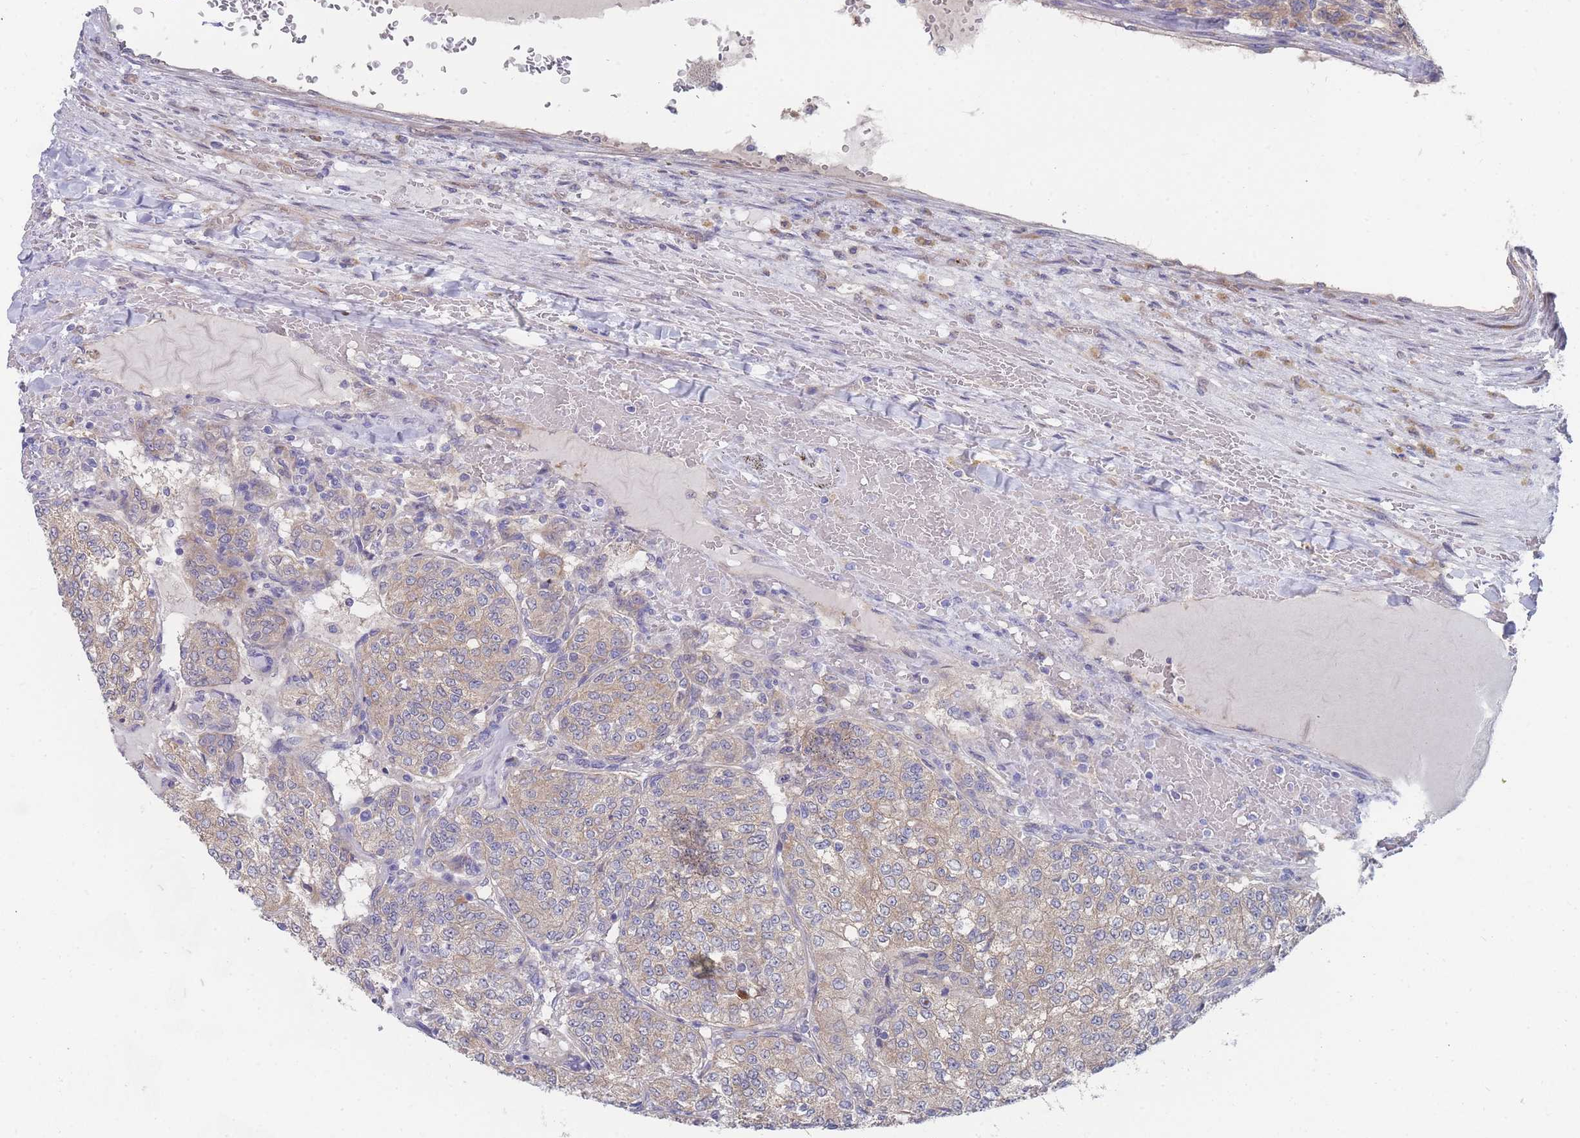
{"staining": {"intensity": "weak", "quantity": "25%-75%", "location": "cytoplasmic/membranous"}, "tissue": "renal cancer", "cell_type": "Tumor cells", "image_type": "cancer", "snomed": [{"axis": "morphology", "description": "Adenocarcinoma, NOS"}, {"axis": "topography", "description": "Kidney"}], "caption": "Immunohistochemistry (IHC) photomicrograph of neoplastic tissue: adenocarcinoma (renal) stained using immunohistochemistry (IHC) displays low levels of weak protein expression localized specifically in the cytoplasmic/membranous of tumor cells, appearing as a cytoplasmic/membranous brown color.", "gene": "NUB1", "patient": {"sex": "female", "age": 63}}